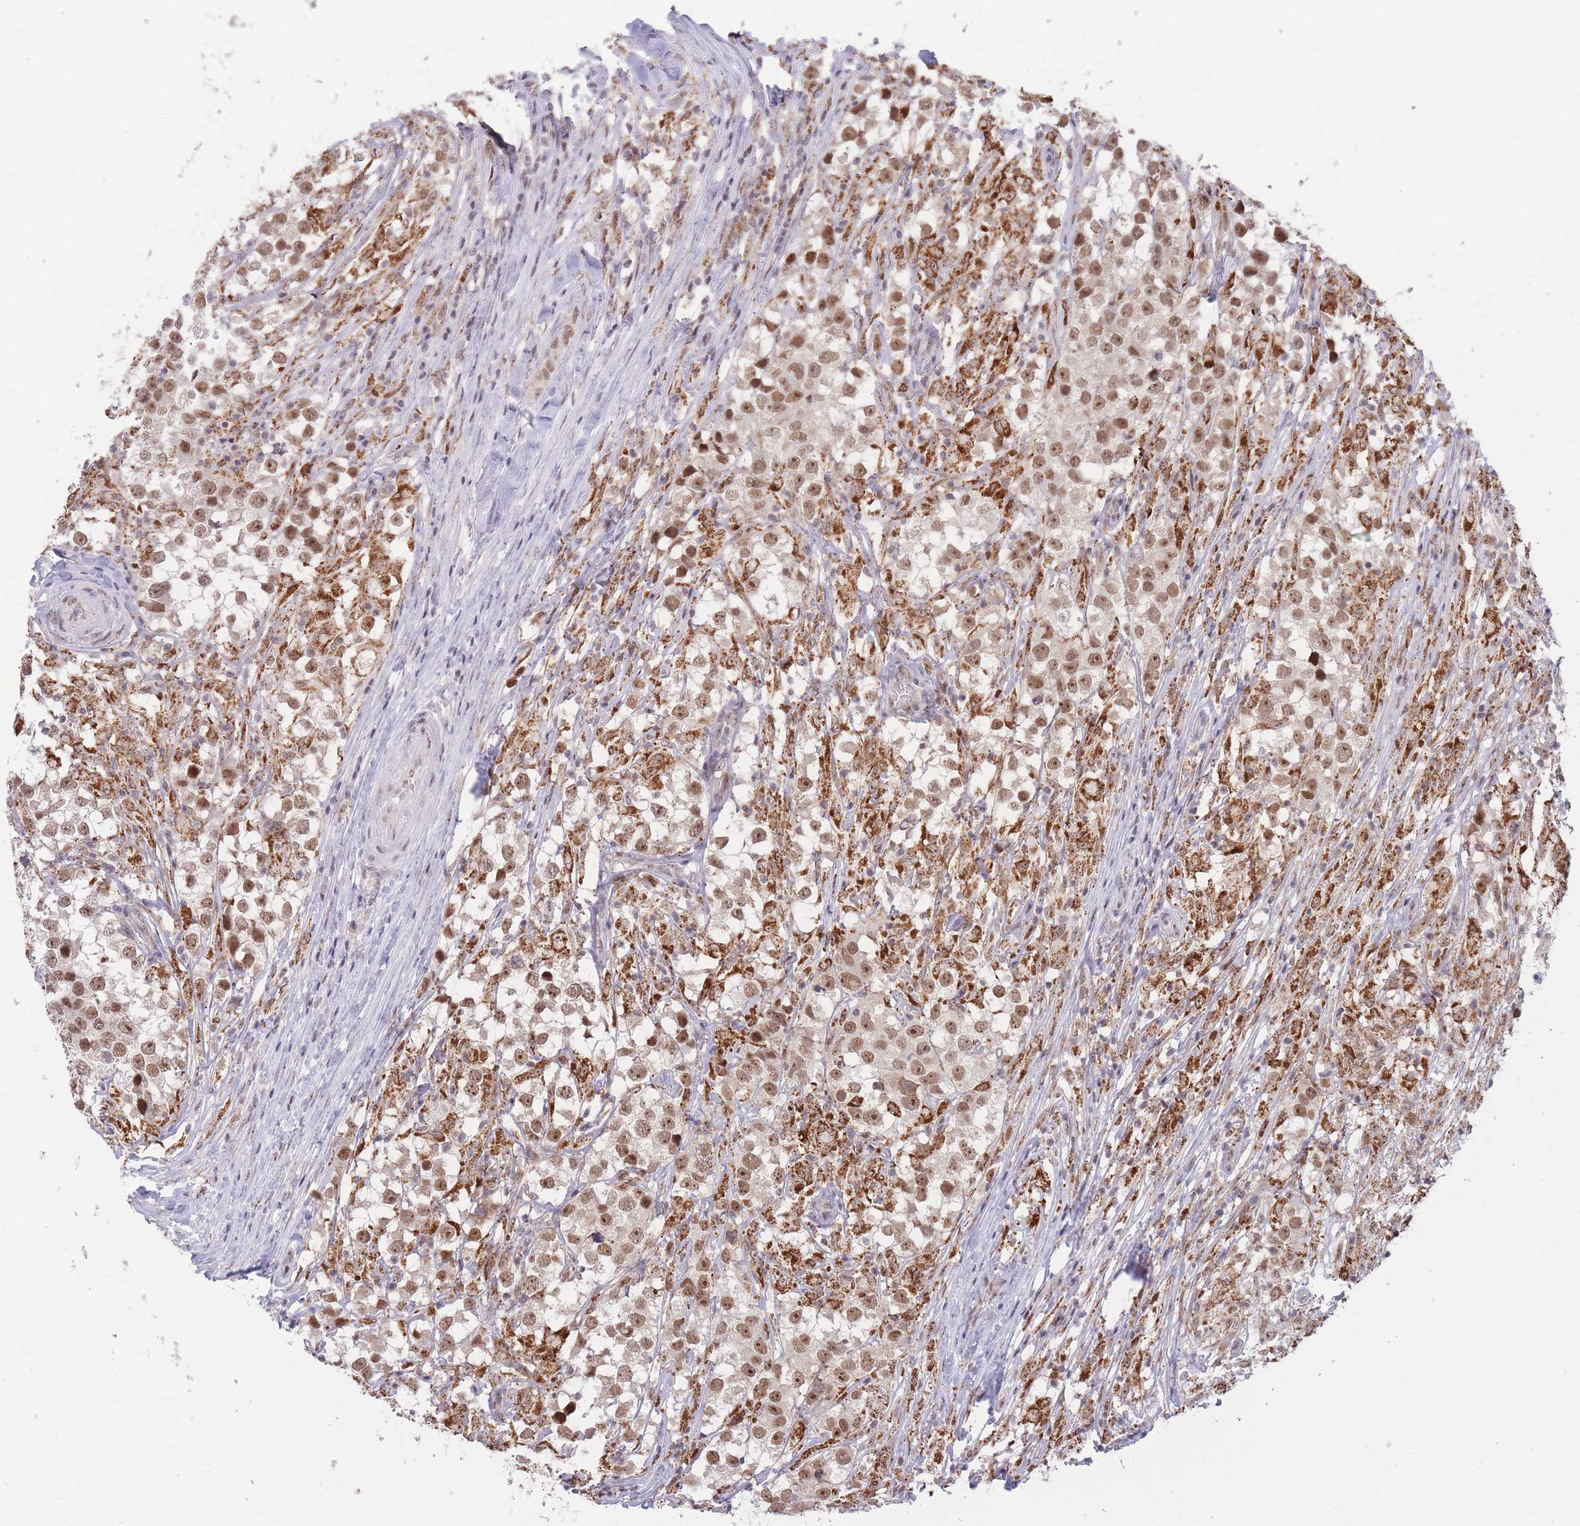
{"staining": {"intensity": "moderate", "quantity": ">75%", "location": "nuclear"}, "tissue": "testis cancer", "cell_type": "Tumor cells", "image_type": "cancer", "snomed": [{"axis": "morphology", "description": "Seminoma, NOS"}, {"axis": "topography", "description": "Testis"}], "caption": "IHC histopathology image of testis cancer (seminoma) stained for a protein (brown), which displays medium levels of moderate nuclear staining in approximately >75% of tumor cells.", "gene": "TARBP2", "patient": {"sex": "male", "age": 46}}